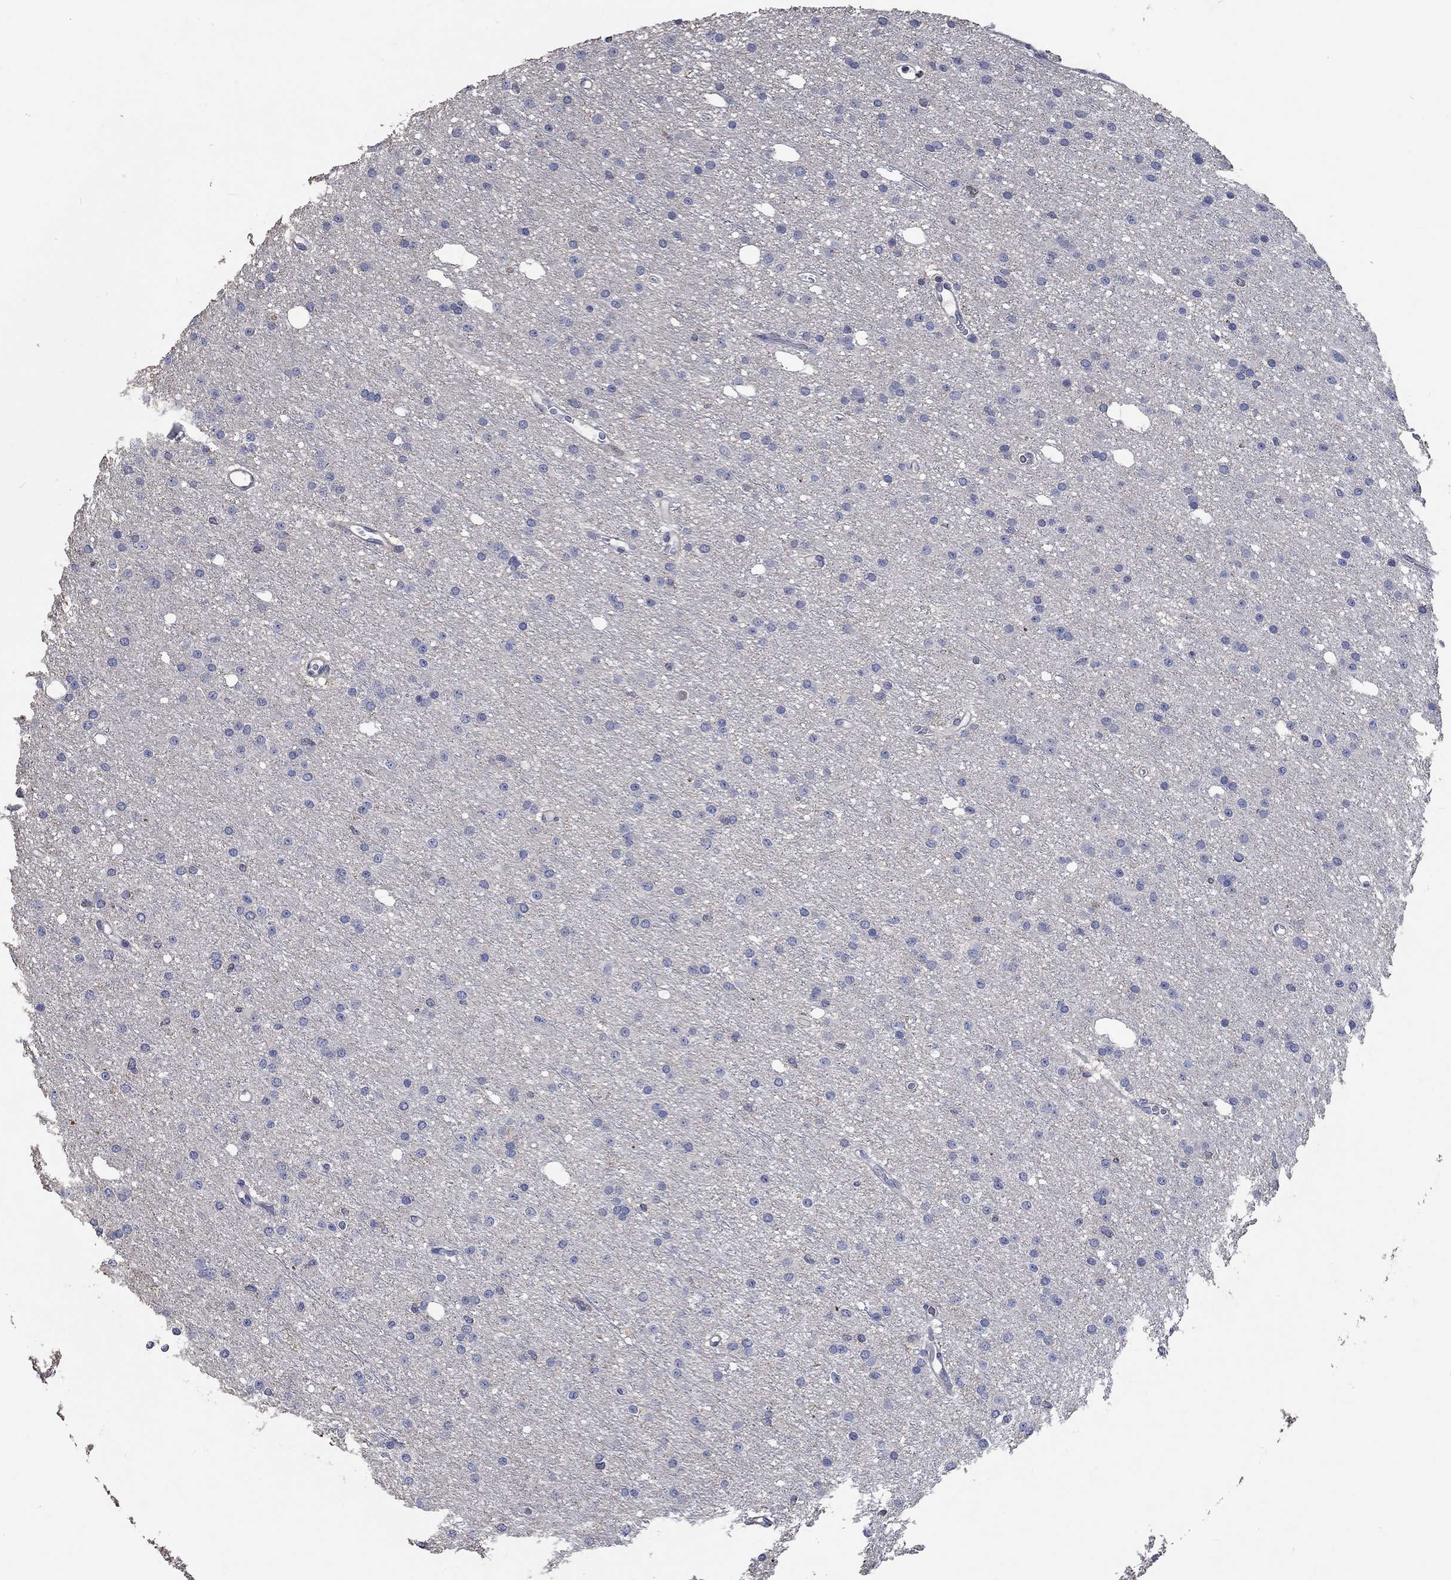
{"staining": {"intensity": "negative", "quantity": "none", "location": "none"}, "tissue": "glioma", "cell_type": "Tumor cells", "image_type": "cancer", "snomed": [{"axis": "morphology", "description": "Glioma, malignant, Low grade"}, {"axis": "topography", "description": "Brain"}], "caption": "Protein analysis of malignant glioma (low-grade) demonstrates no significant expression in tumor cells.", "gene": "TNFAIP8L3", "patient": {"sex": "male", "age": 27}}